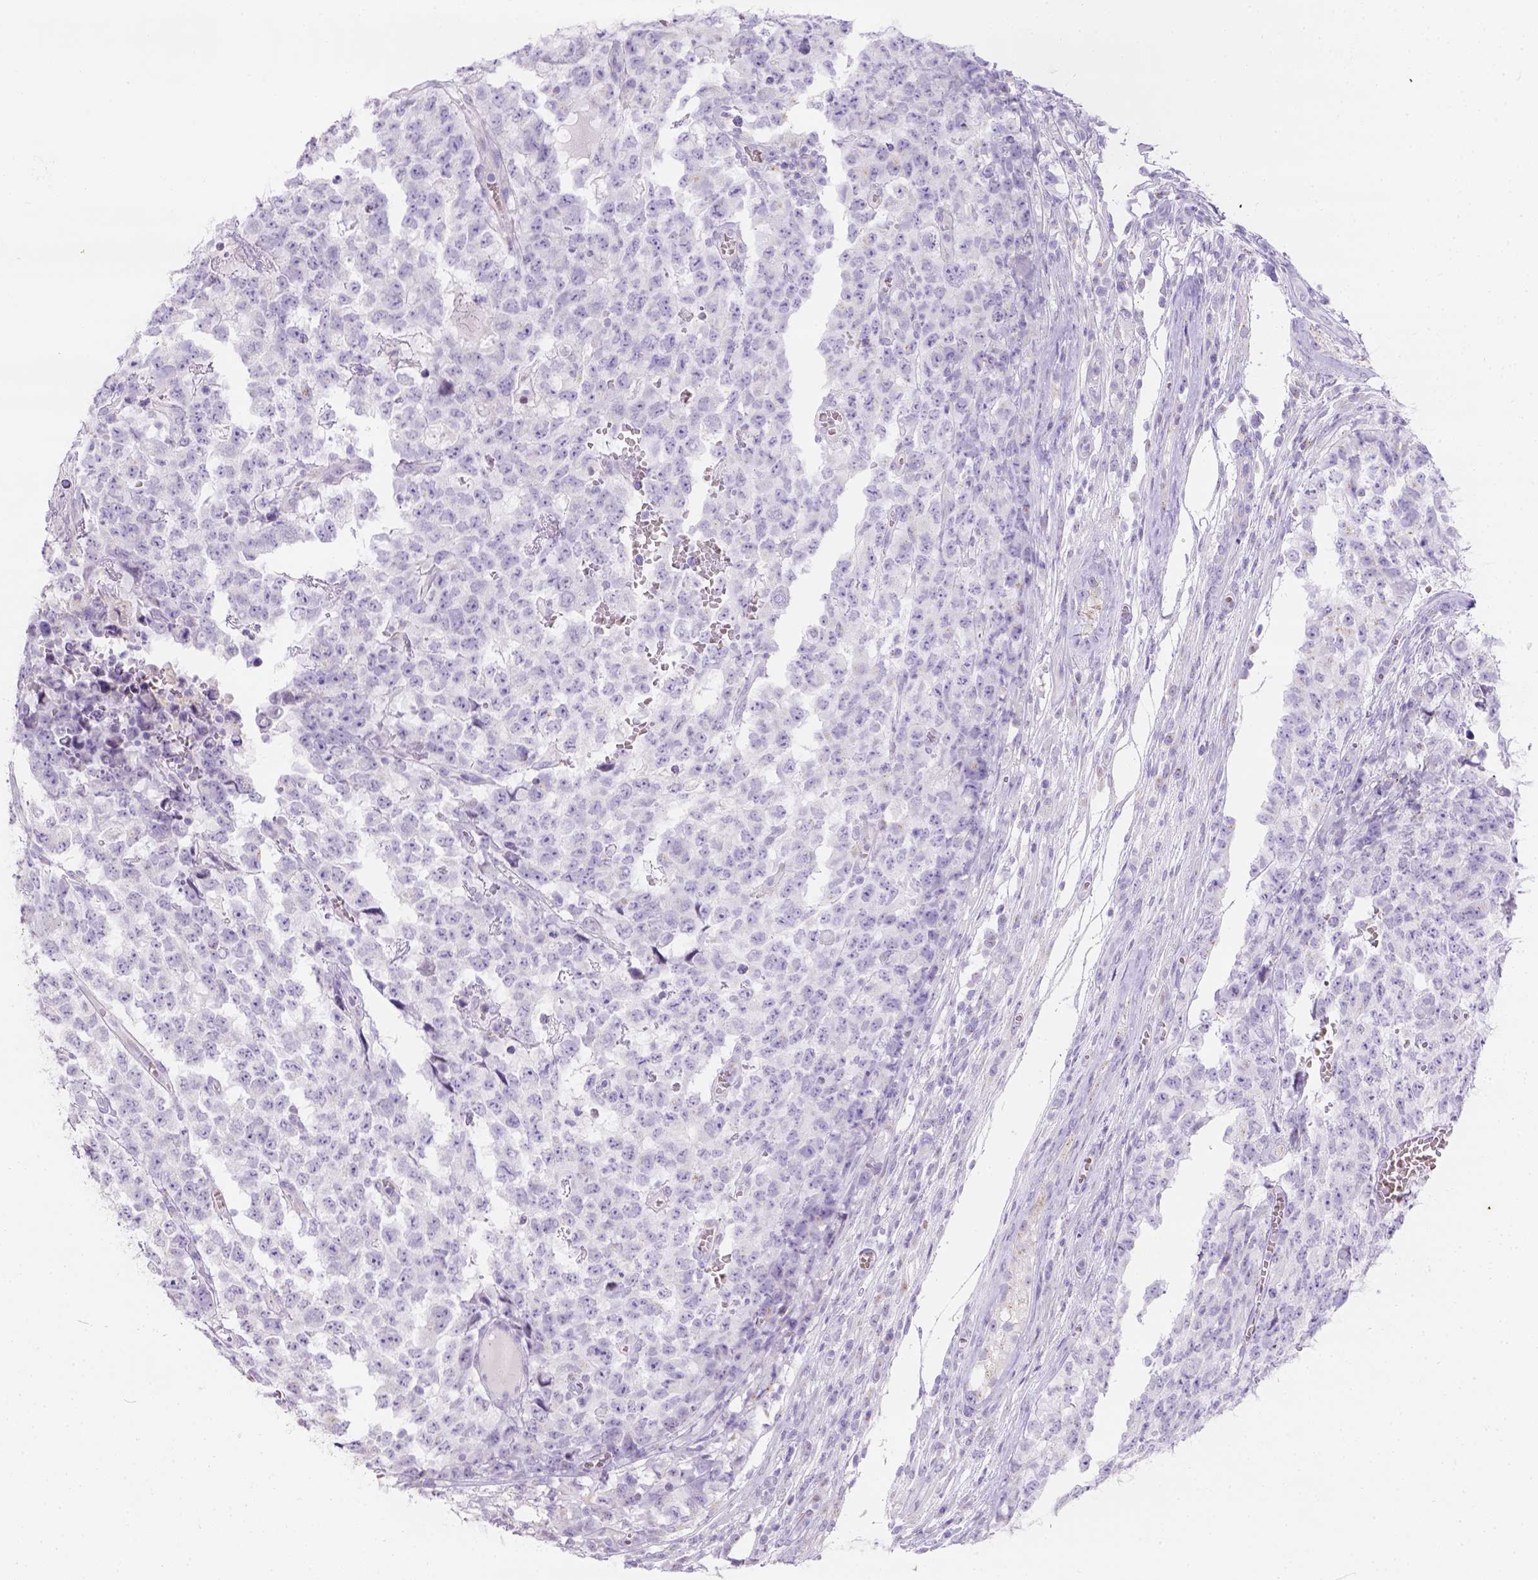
{"staining": {"intensity": "negative", "quantity": "none", "location": "none"}, "tissue": "testis cancer", "cell_type": "Tumor cells", "image_type": "cancer", "snomed": [{"axis": "morphology", "description": "Carcinoma, Embryonal, NOS"}, {"axis": "topography", "description": "Testis"}], "caption": "This is an immunohistochemistry image of testis embryonal carcinoma. There is no positivity in tumor cells.", "gene": "PHF7", "patient": {"sex": "male", "age": 23}}